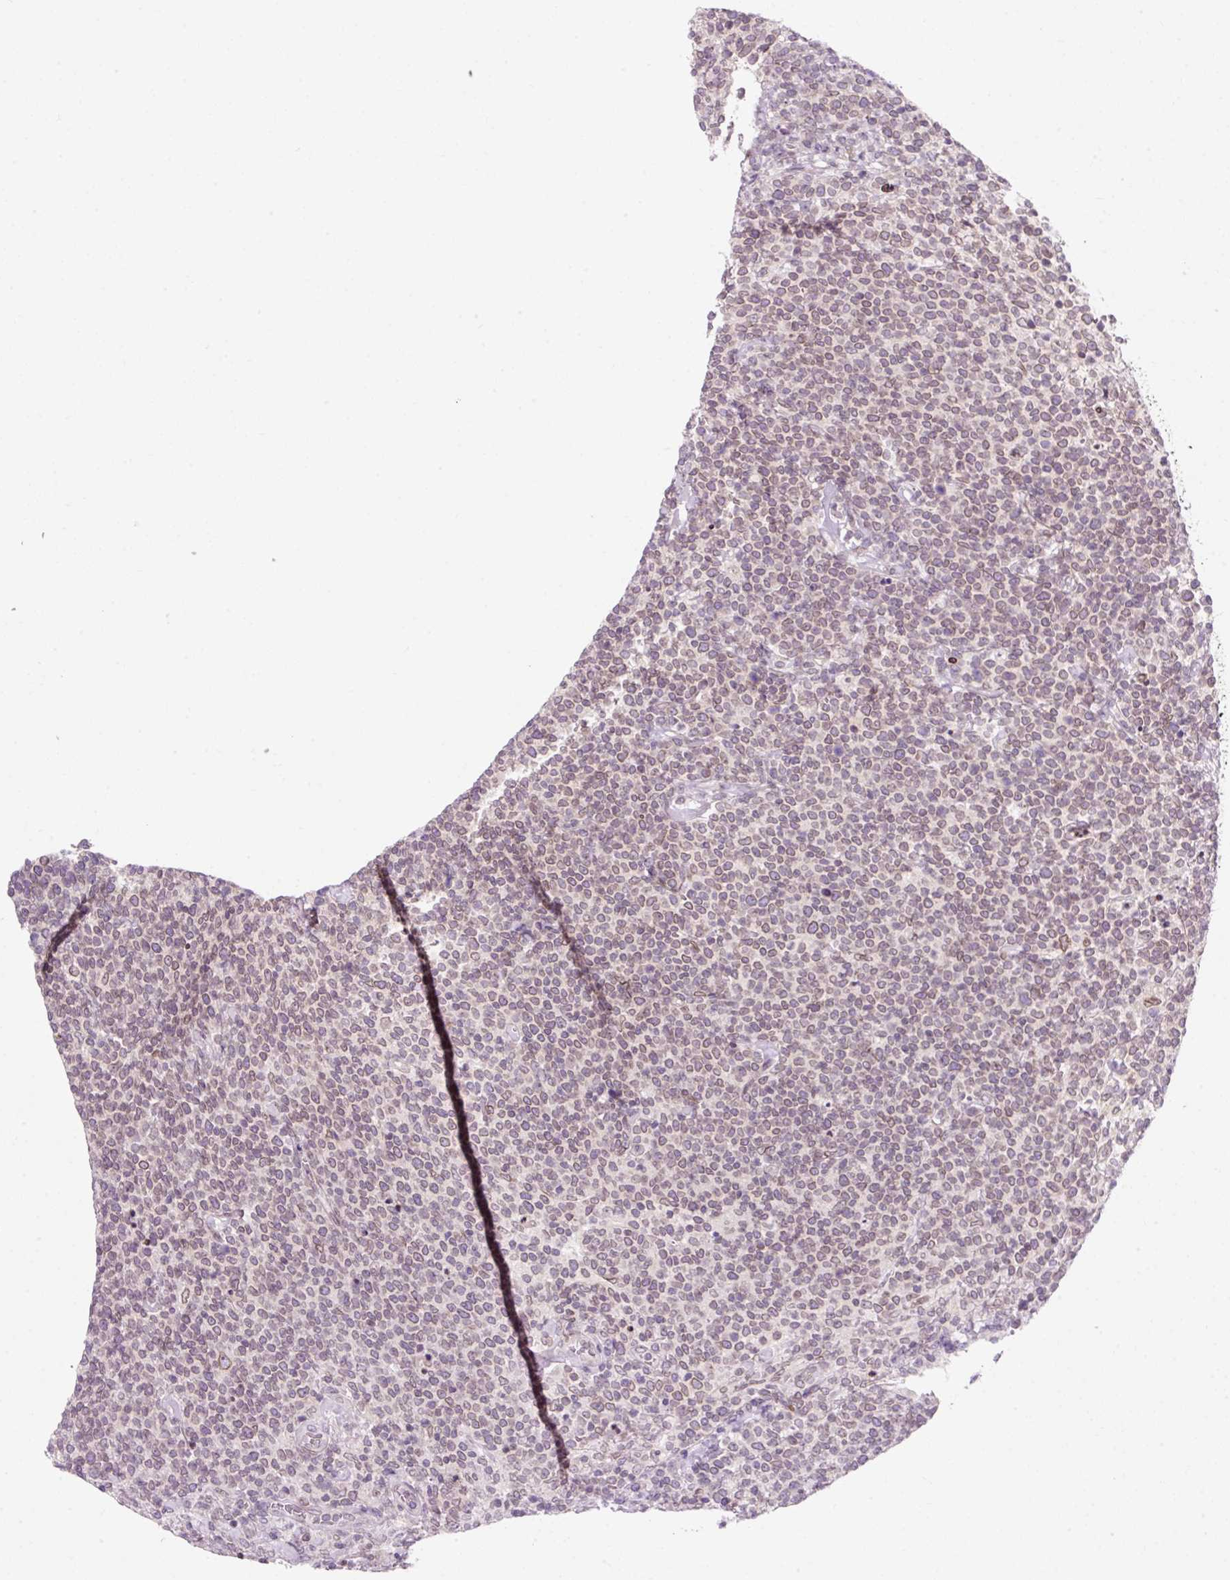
{"staining": {"intensity": "weak", "quantity": ">75%", "location": "cytoplasmic/membranous,nuclear"}, "tissue": "lymphoma", "cell_type": "Tumor cells", "image_type": "cancer", "snomed": [{"axis": "morphology", "description": "Malignant lymphoma, non-Hodgkin's type, High grade"}, {"axis": "topography", "description": "Lymph node"}], "caption": "Immunohistochemical staining of human lymphoma reveals low levels of weak cytoplasmic/membranous and nuclear protein expression in about >75% of tumor cells.", "gene": "ZNF610", "patient": {"sex": "male", "age": 61}}